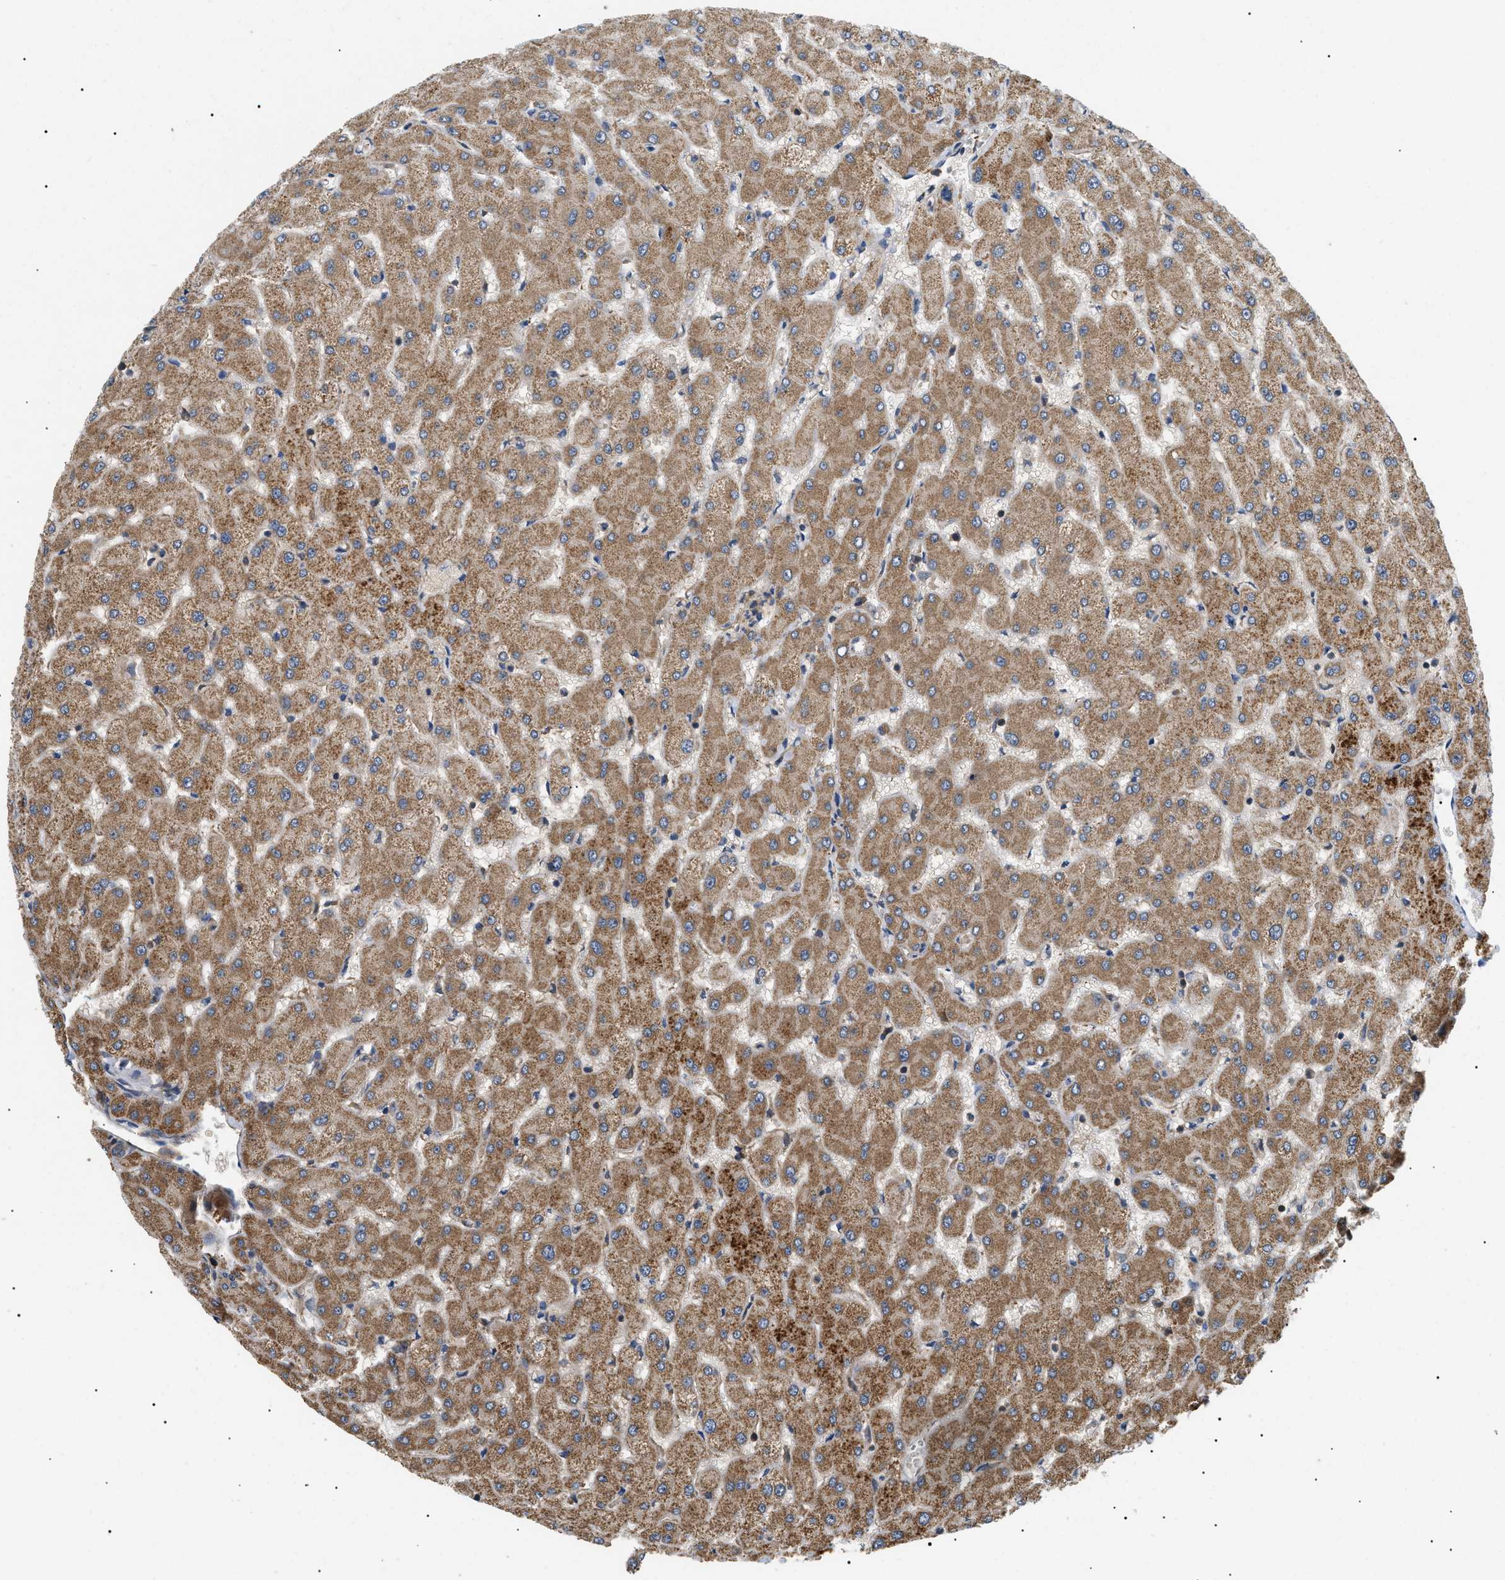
{"staining": {"intensity": "moderate", "quantity": ">75%", "location": "cytoplasmic/membranous"}, "tissue": "liver", "cell_type": "Cholangiocytes", "image_type": "normal", "snomed": [{"axis": "morphology", "description": "Normal tissue, NOS"}, {"axis": "topography", "description": "Liver"}], "caption": "Protein staining exhibits moderate cytoplasmic/membranous positivity in approximately >75% of cholangiocytes in unremarkable liver.", "gene": "PPM1B", "patient": {"sex": "female", "age": 63}}